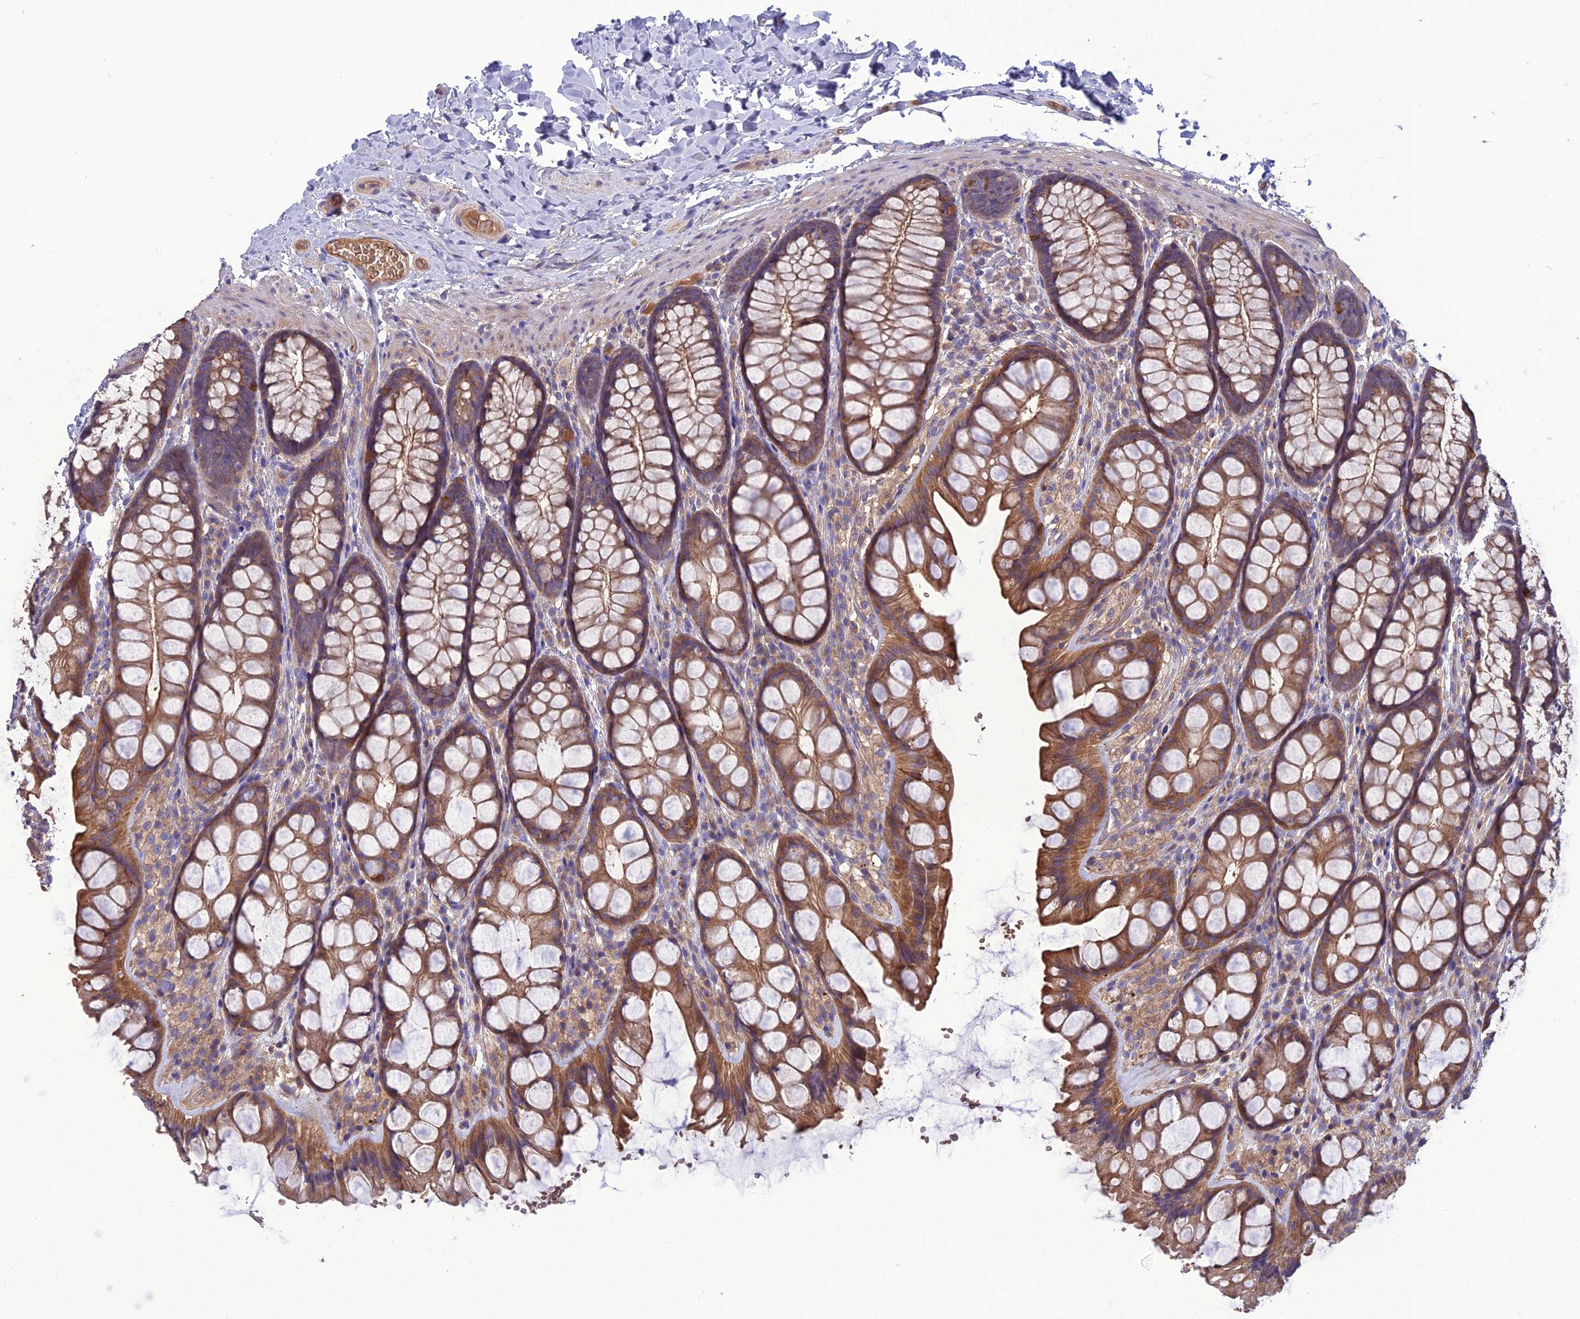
{"staining": {"intensity": "moderate", "quantity": ">75%", "location": "cytoplasmic/membranous"}, "tissue": "colon", "cell_type": "Endothelial cells", "image_type": "normal", "snomed": [{"axis": "morphology", "description": "Normal tissue, NOS"}, {"axis": "topography", "description": "Colon"}], "caption": "Benign colon demonstrates moderate cytoplasmic/membranous positivity in approximately >75% of endothelial cells, visualized by immunohistochemistry.", "gene": "GALR2", "patient": {"sex": "male", "age": 47}}